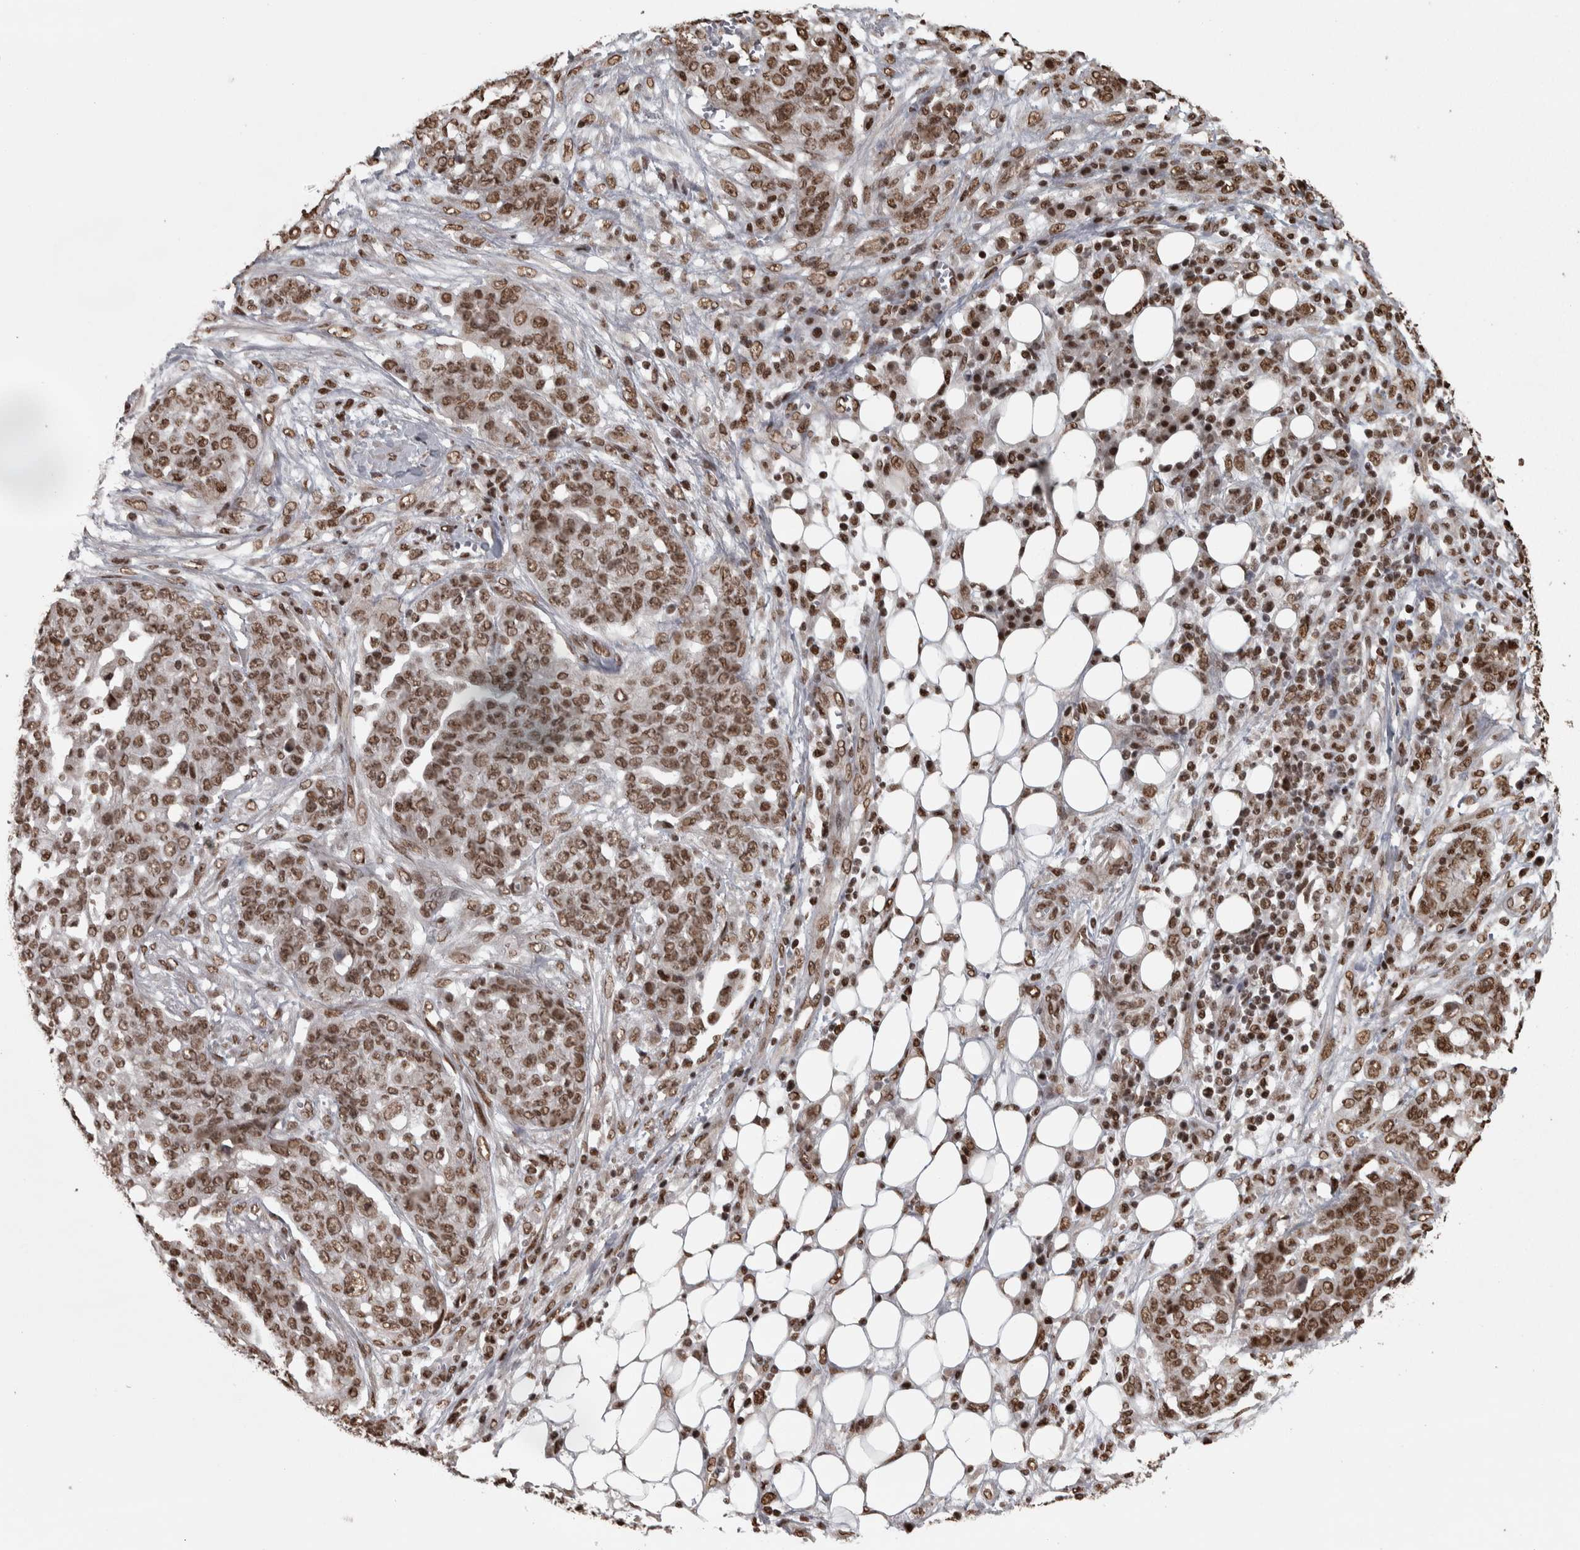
{"staining": {"intensity": "moderate", "quantity": ">75%", "location": "nuclear"}, "tissue": "ovarian cancer", "cell_type": "Tumor cells", "image_type": "cancer", "snomed": [{"axis": "morphology", "description": "Cystadenocarcinoma, serous, NOS"}, {"axis": "topography", "description": "Soft tissue"}, {"axis": "topography", "description": "Ovary"}], "caption": "Human ovarian serous cystadenocarcinoma stained with a protein marker shows moderate staining in tumor cells.", "gene": "ZFHX4", "patient": {"sex": "female", "age": 57}}